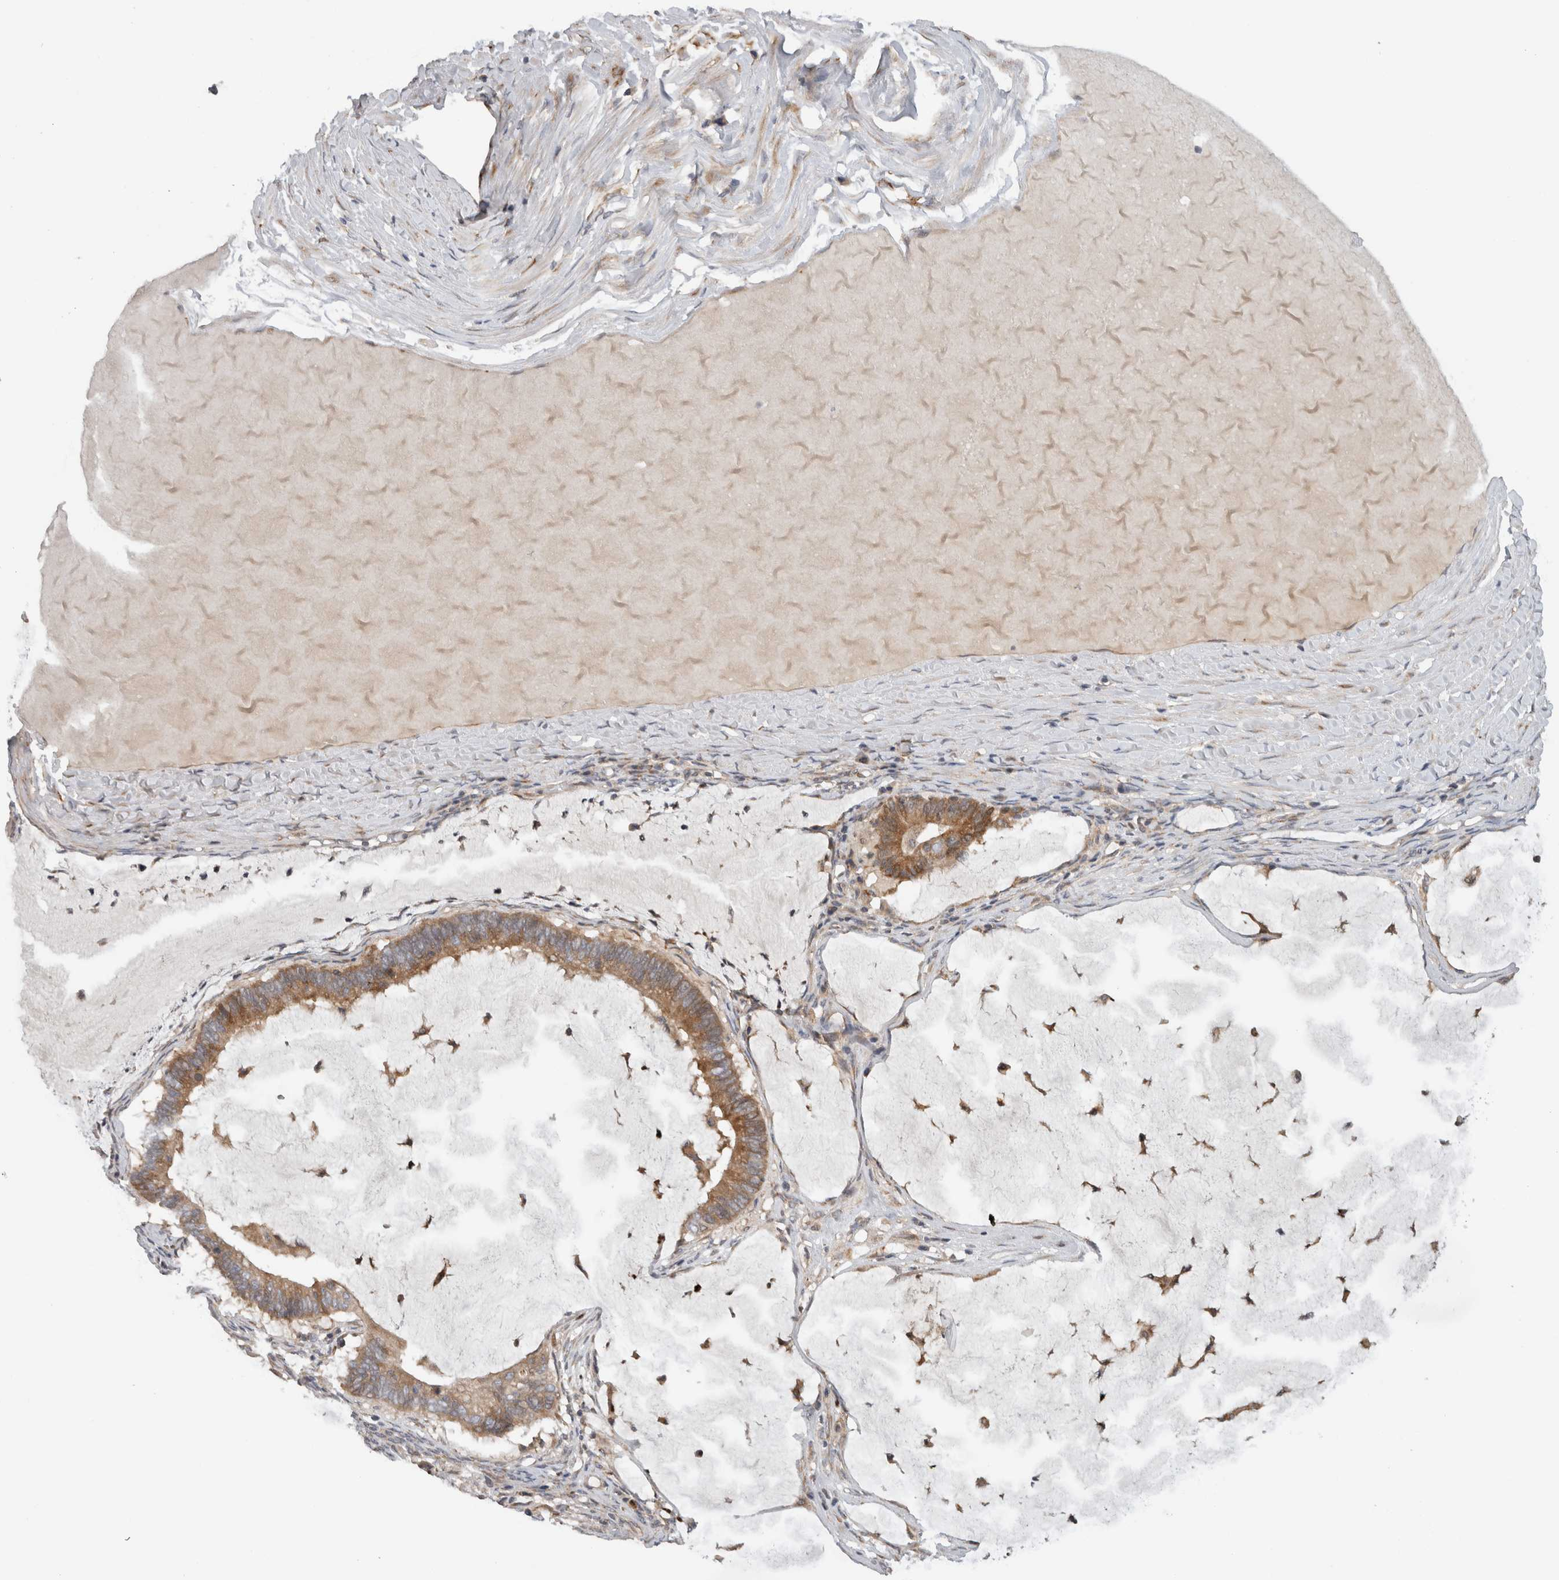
{"staining": {"intensity": "moderate", "quantity": ">75%", "location": "cytoplasmic/membranous"}, "tissue": "ovarian cancer", "cell_type": "Tumor cells", "image_type": "cancer", "snomed": [{"axis": "morphology", "description": "Cystadenocarcinoma, mucinous, NOS"}, {"axis": "topography", "description": "Ovary"}], "caption": "Tumor cells reveal moderate cytoplasmic/membranous staining in approximately >75% of cells in ovarian cancer (mucinous cystadenocarcinoma). The protein of interest is shown in brown color, while the nuclei are stained blue.", "gene": "PDCD2", "patient": {"sex": "female", "age": 61}}